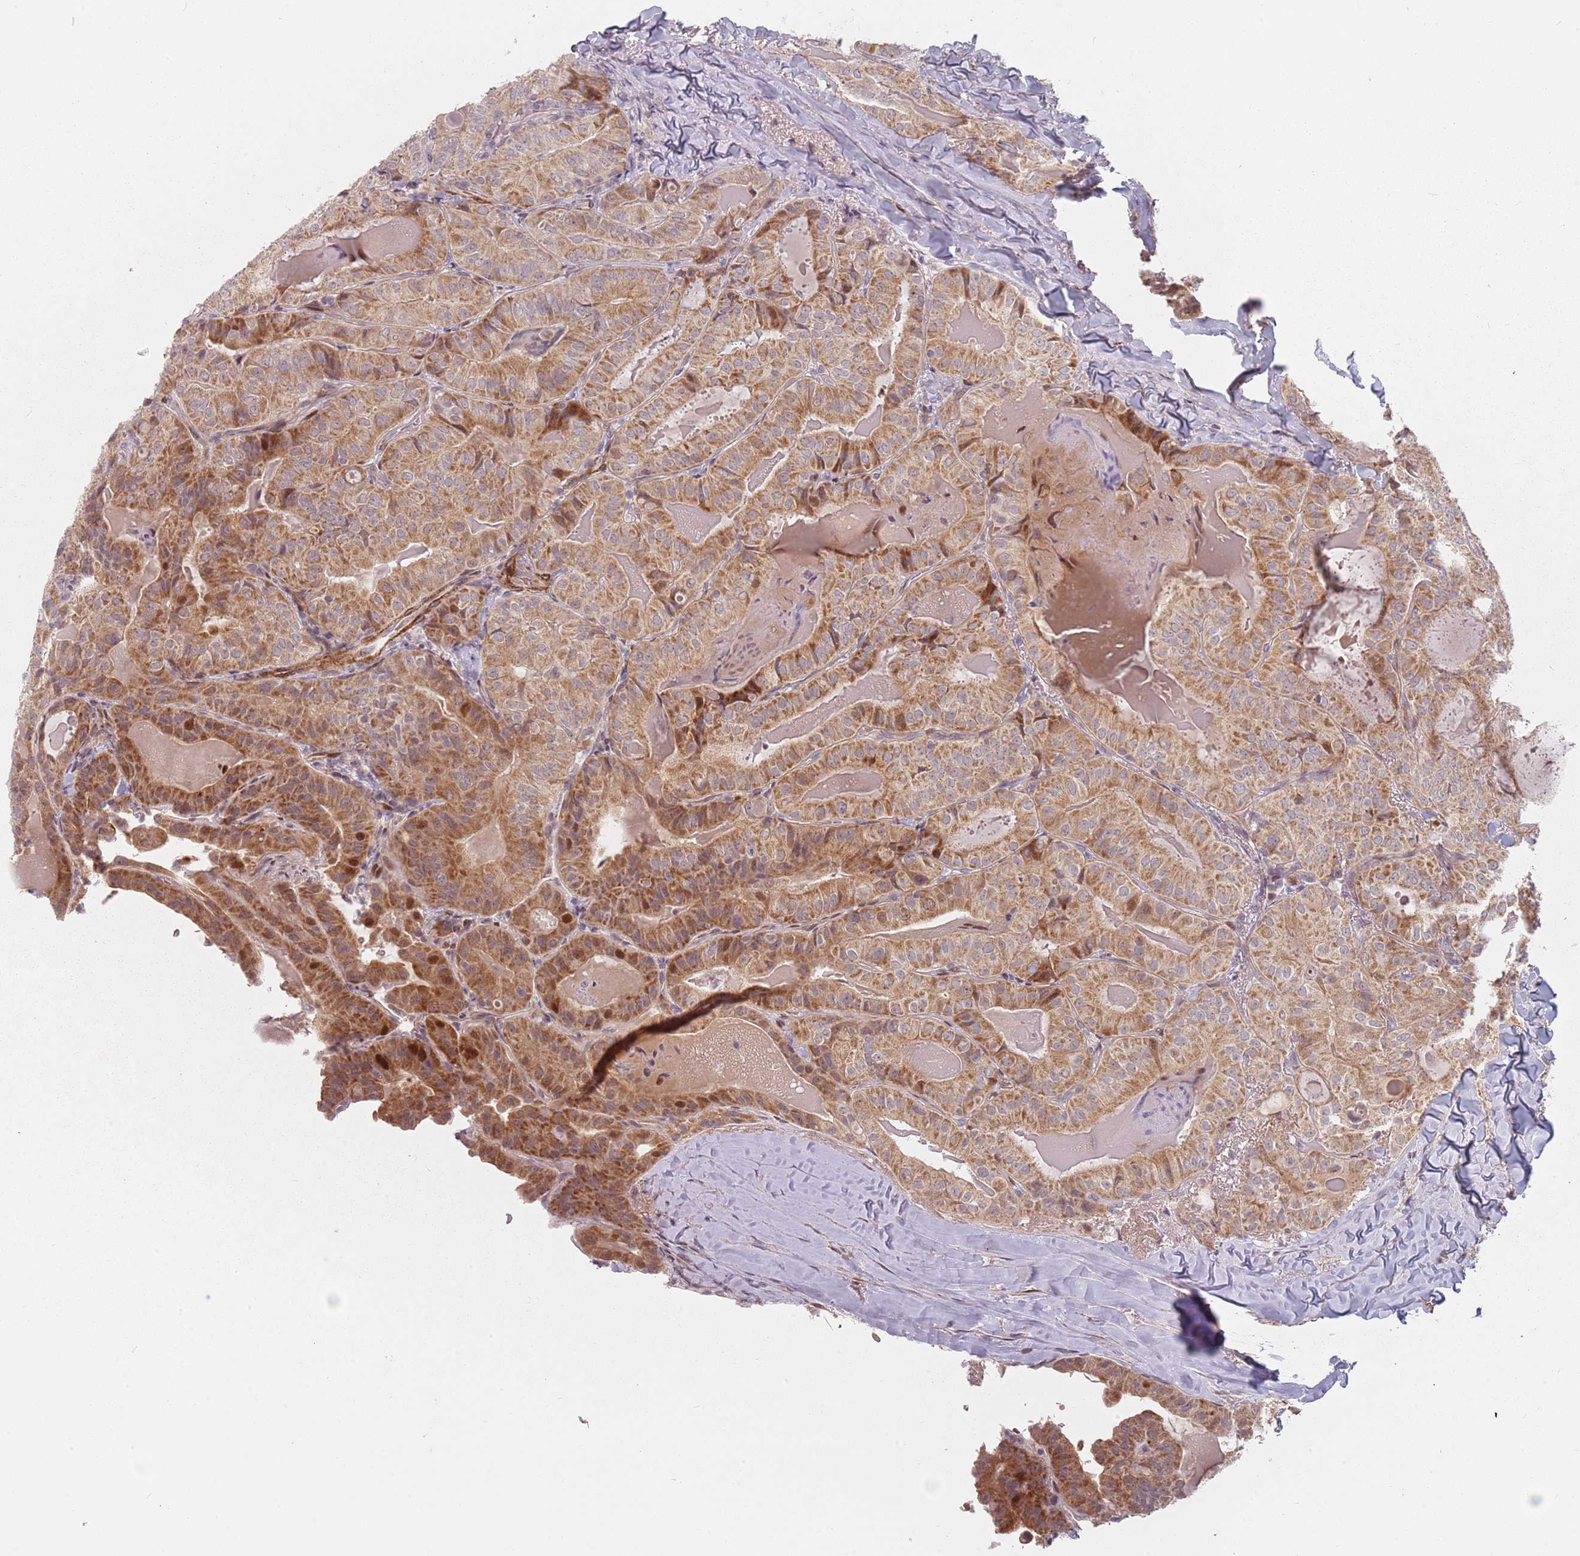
{"staining": {"intensity": "moderate", "quantity": ">75%", "location": "cytoplasmic/membranous"}, "tissue": "thyroid cancer", "cell_type": "Tumor cells", "image_type": "cancer", "snomed": [{"axis": "morphology", "description": "Papillary adenocarcinoma, NOS"}, {"axis": "topography", "description": "Thyroid gland"}], "caption": "Immunohistochemical staining of human thyroid cancer shows medium levels of moderate cytoplasmic/membranous staining in about >75% of tumor cells. (DAB = brown stain, brightfield microscopy at high magnification).", "gene": "RPS6KA2", "patient": {"sex": "female", "age": 68}}